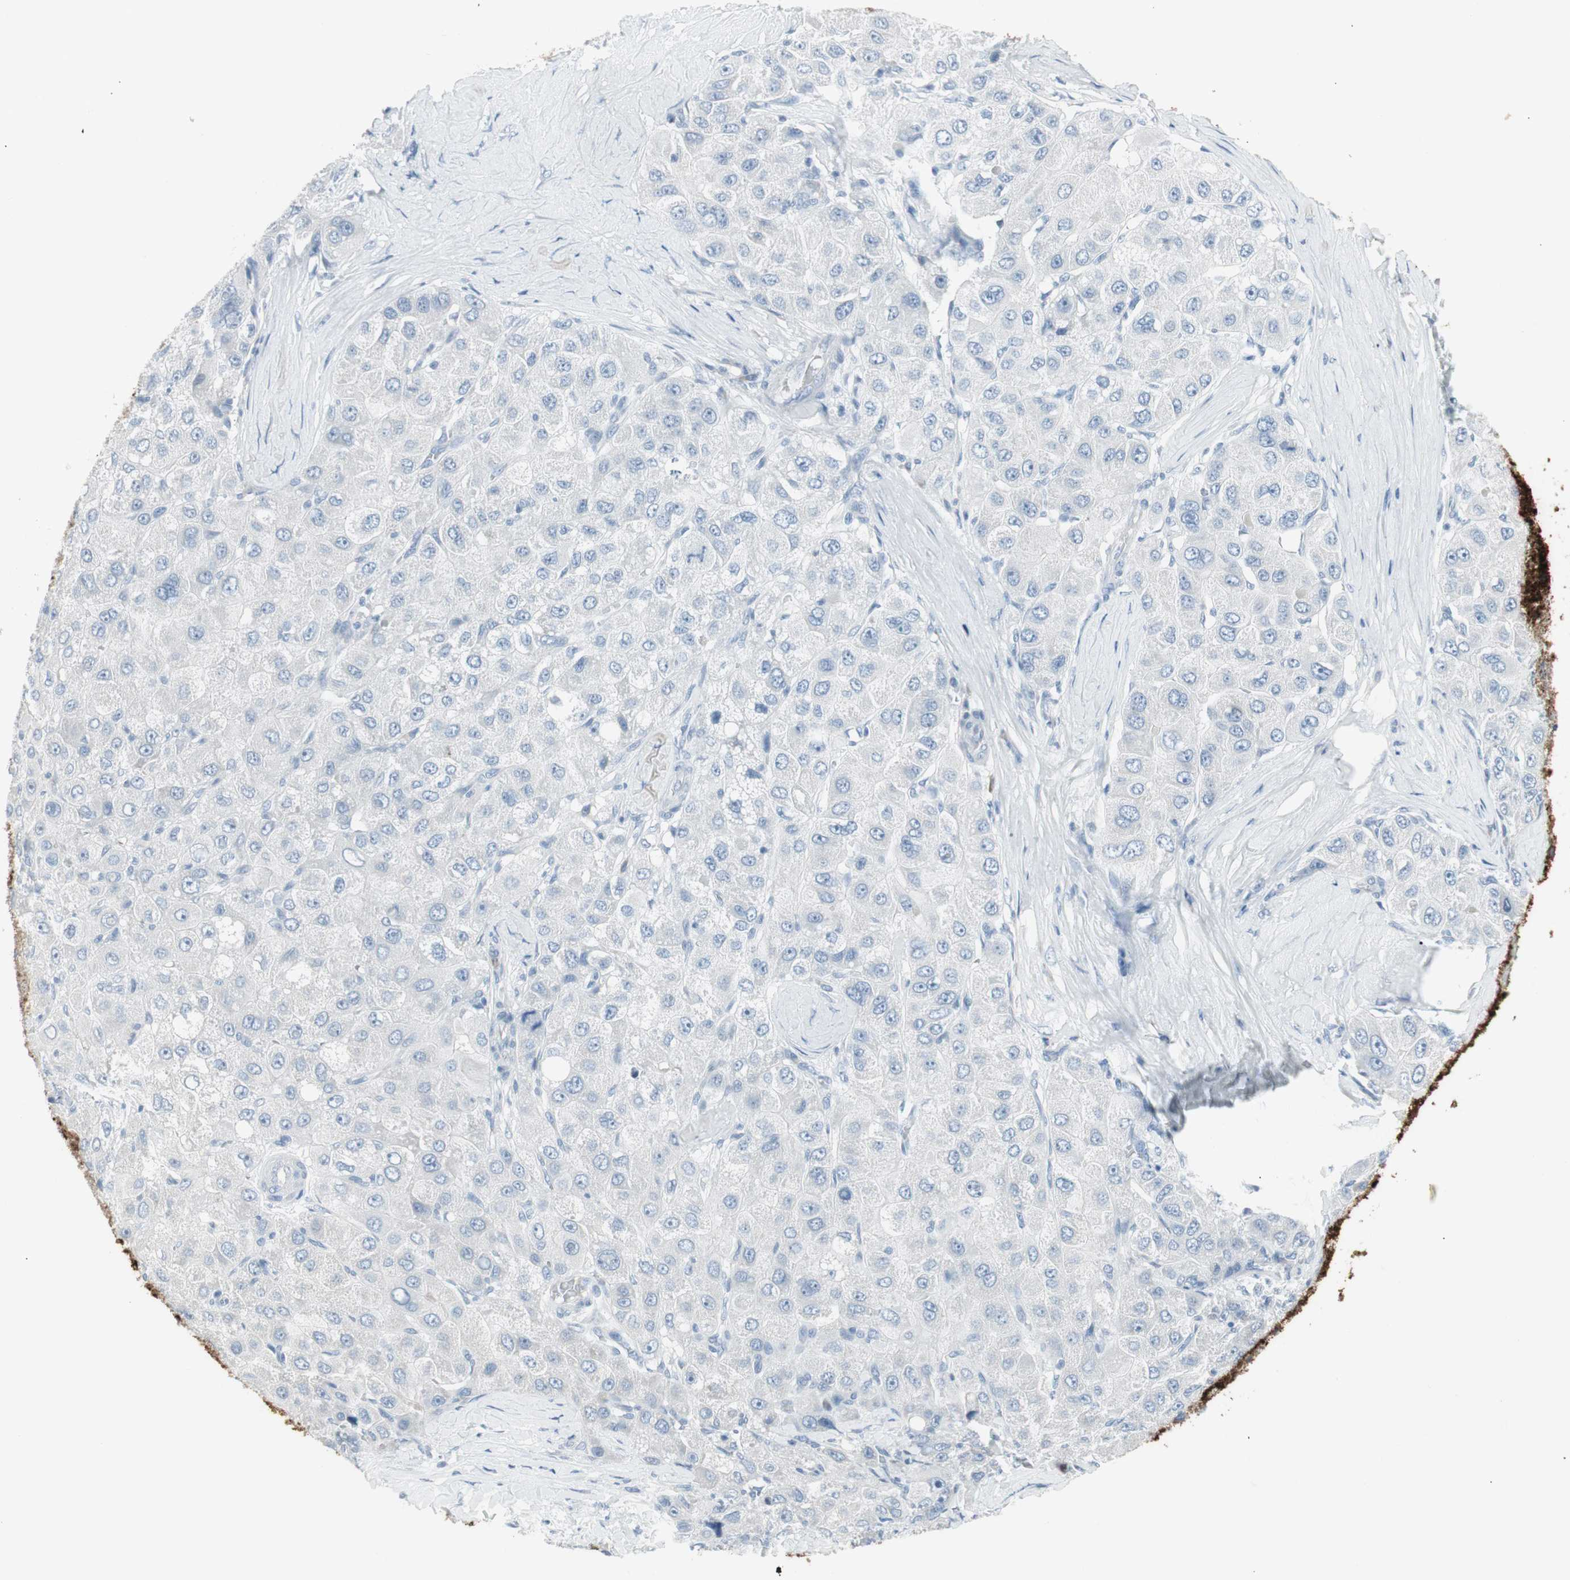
{"staining": {"intensity": "negative", "quantity": "none", "location": "none"}, "tissue": "liver cancer", "cell_type": "Tumor cells", "image_type": "cancer", "snomed": [{"axis": "morphology", "description": "Carcinoma, Hepatocellular, NOS"}, {"axis": "topography", "description": "Liver"}], "caption": "Hepatocellular carcinoma (liver) was stained to show a protein in brown. There is no significant staining in tumor cells.", "gene": "AGR2", "patient": {"sex": "male", "age": 80}}